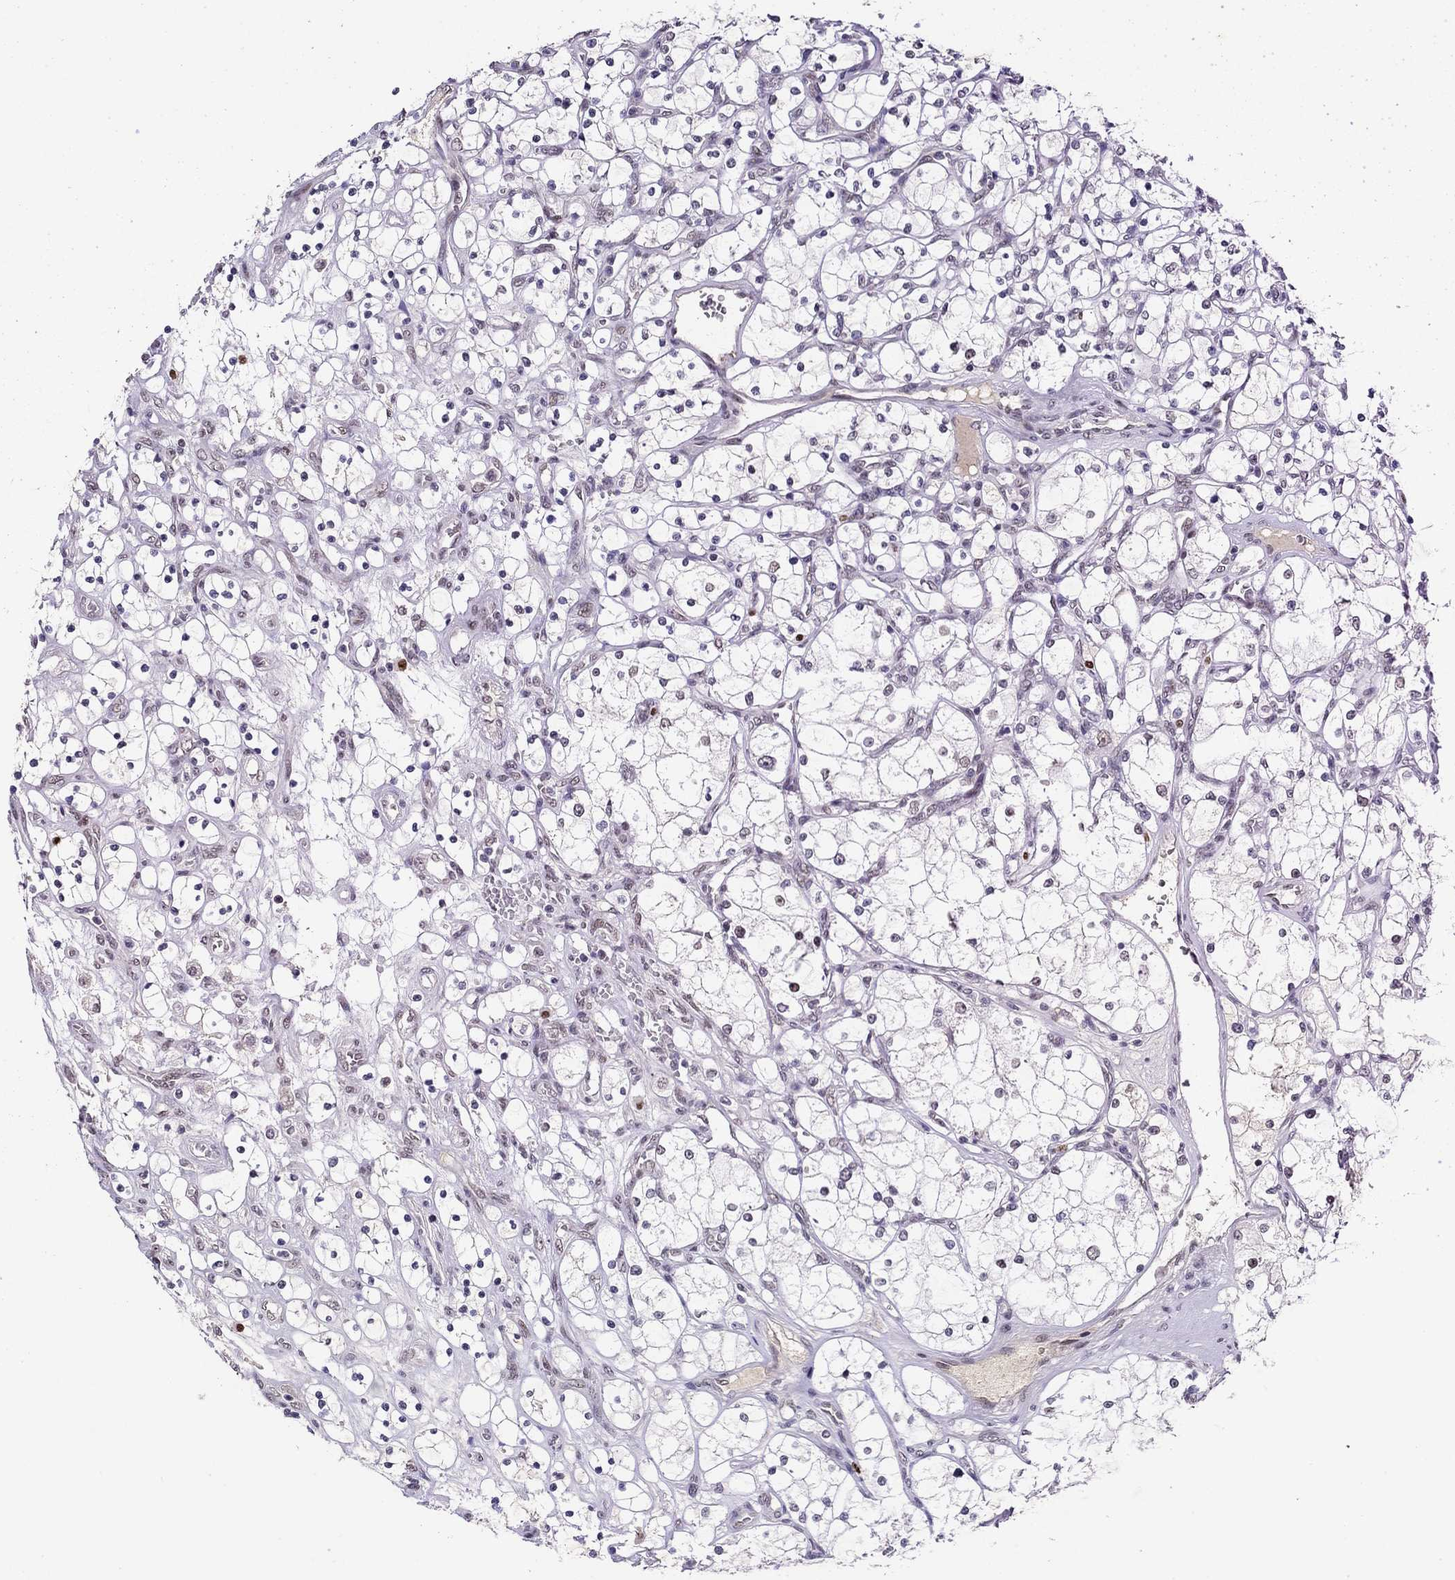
{"staining": {"intensity": "negative", "quantity": "none", "location": "none"}, "tissue": "renal cancer", "cell_type": "Tumor cells", "image_type": "cancer", "snomed": [{"axis": "morphology", "description": "Adenocarcinoma, NOS"}, {"axis": "topography", "description": "Kidney"}], "caption": "Immunohistochemistry (IHC) photomicrograph of human adenocarcinoma (renal) stained for a protein (brown), which shows no expression in tumor cells.", "gene": "GATA2", "patient": {"sex": "female", "age": 69}}